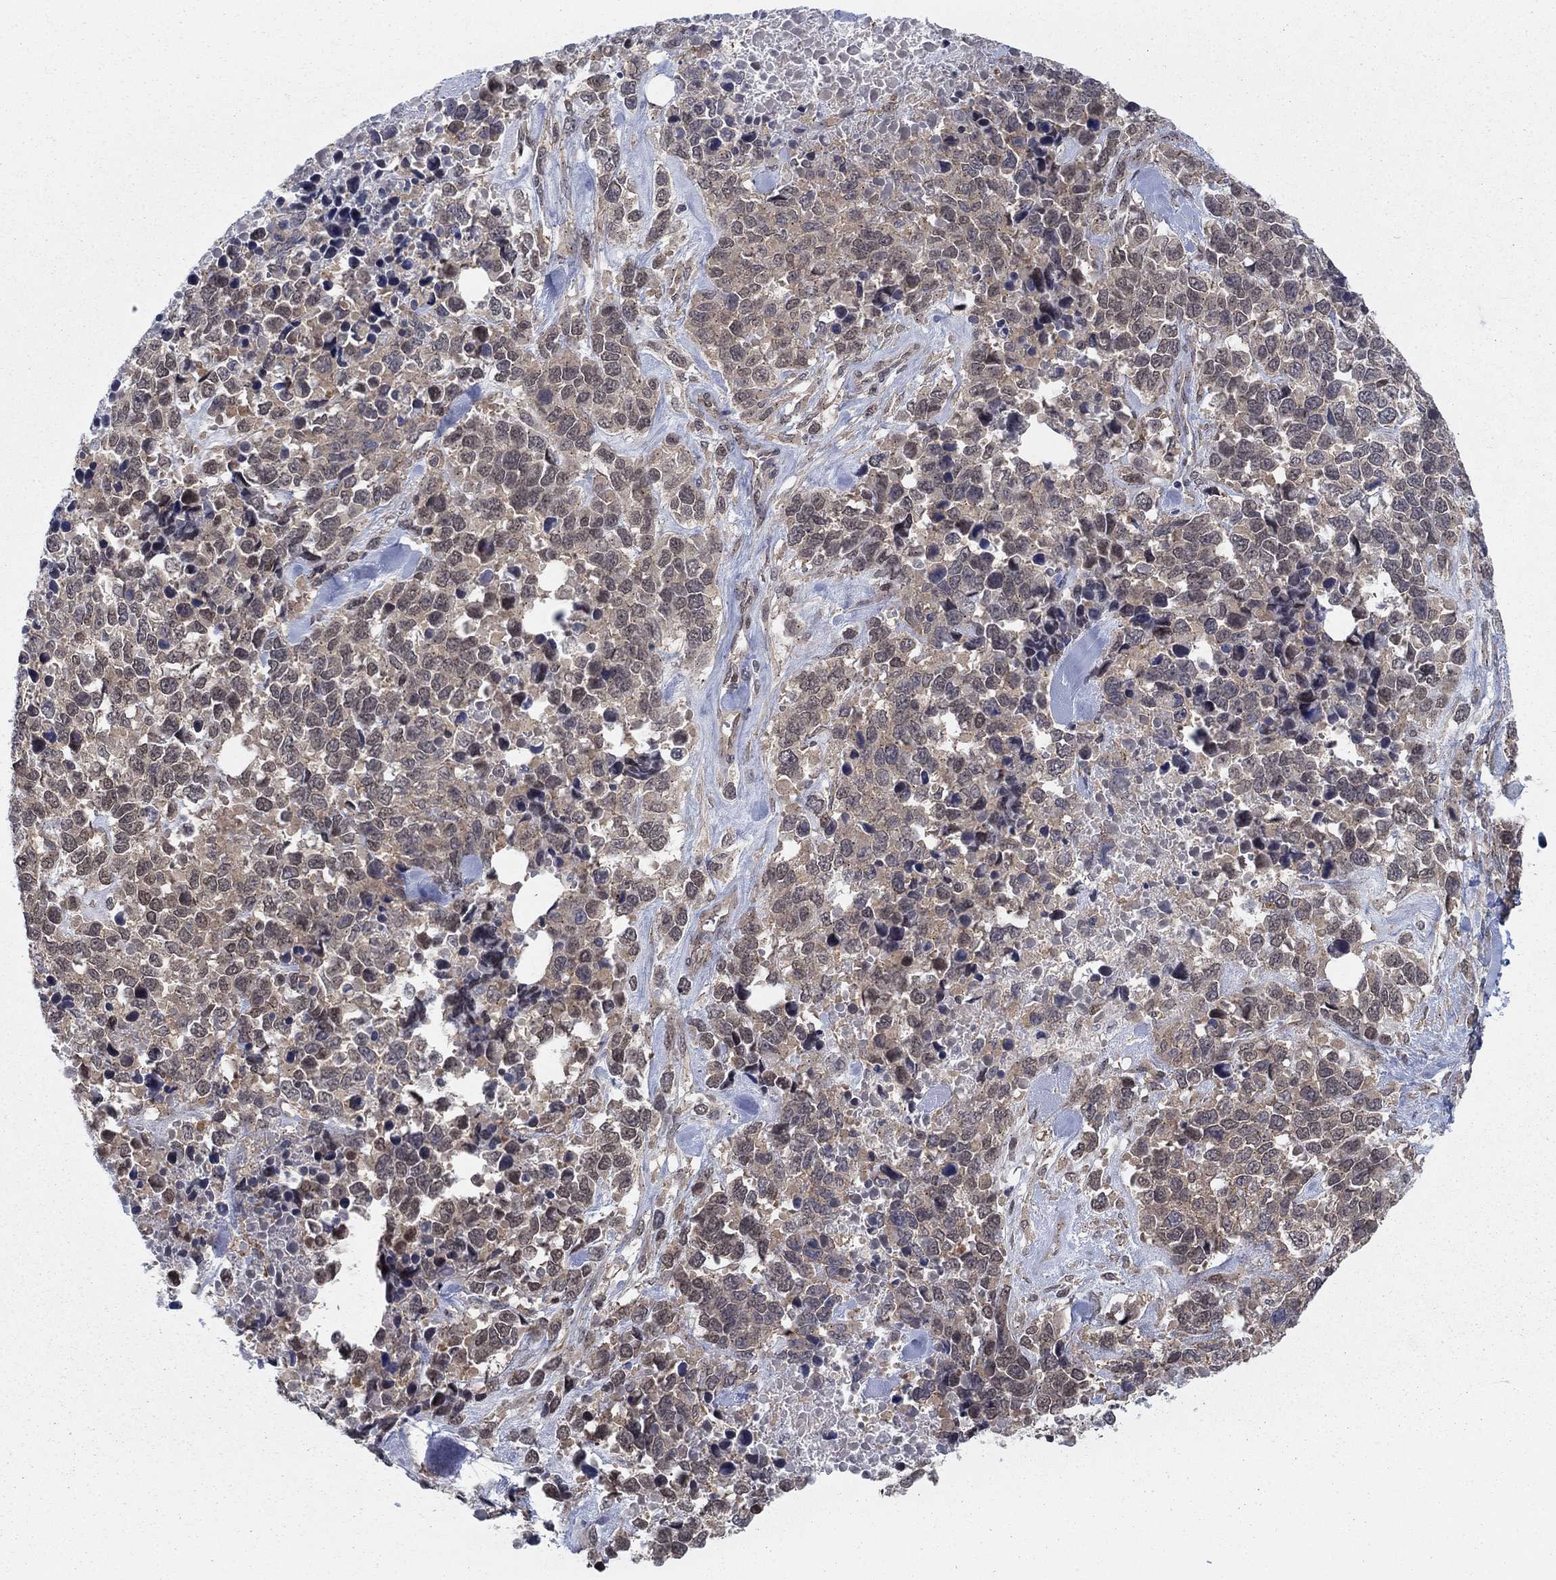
{"staining": {"intensity": "moderate", "quantity": "<25%", "location": "cytoplasmic/membranous"}, "tissue": "melanoma", "cell_type": "Tumor cells", "image_type": "cancer", "snomed": [{"axis": "morphology", "description": "Malignant melanoma, Metastatic site"}, {"axis": "topography", "description": "Skin"}], "caption": "Immunohistochemical staining of malignant melanoma (metastatic site) exhibits low levels of moderate cytoplasmic/membranous protein expression in about <25% of tumor cells.", "gene": "SH3RF1", "patient": {"sex": "male", "age": 84}}